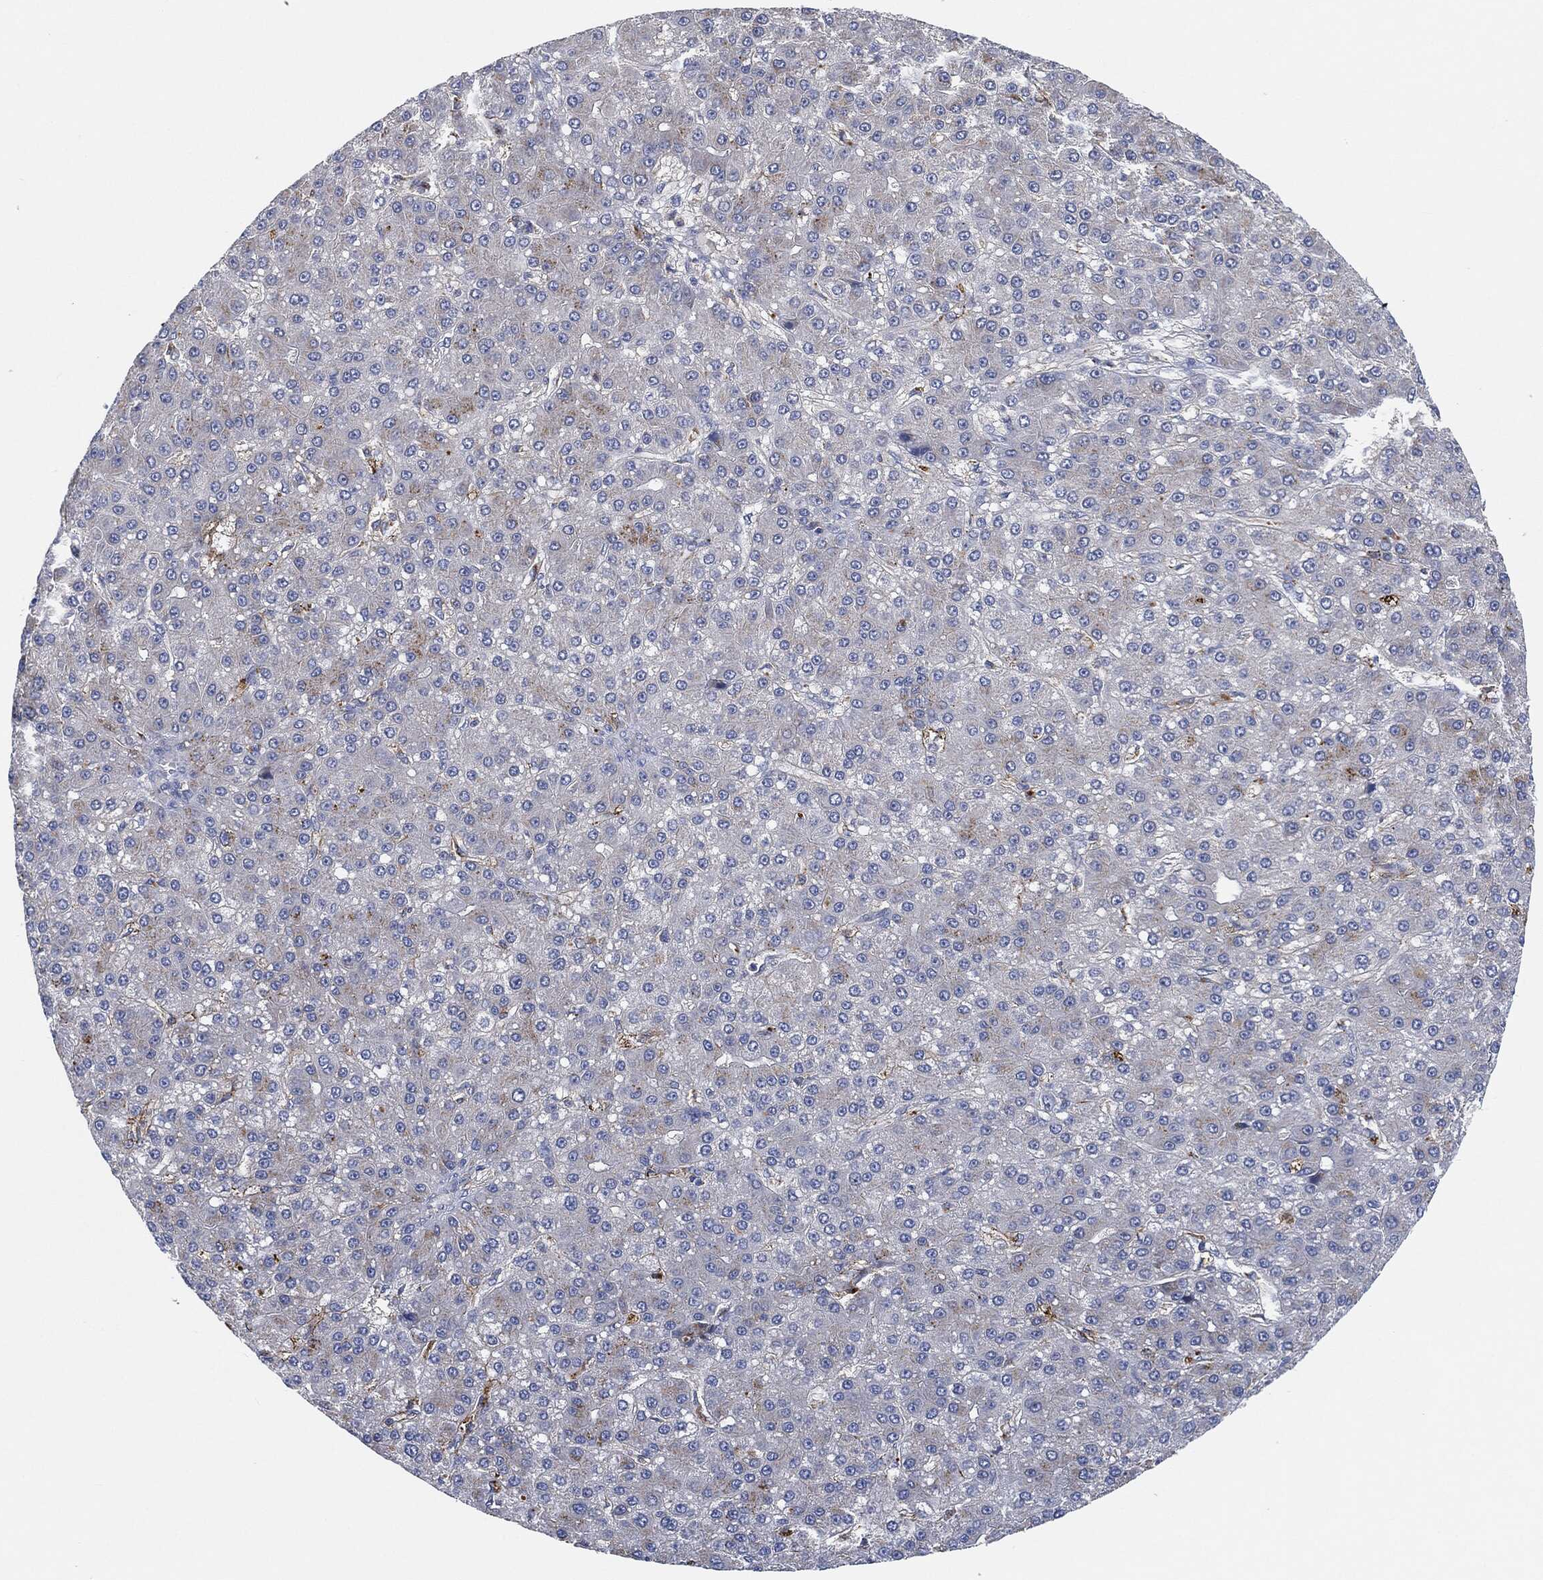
{"staining": {"intensity": "moderate", "quantity": "<25%", "location": "cytoplasmic/membranous"}, "tissue": "liver cancer", "cell_type": "Tumor cells", "image_type": "cancer", "snomed": [{"axis": "morphology", "description": "Carcinoma, Hepatocellular, NOS"}, {"axis": "topography", "description": "Liver"}], "caption": "Protein expression analysis of liver cancer displays moderate cytoplasmic/membranous staining in approximately <25% of tumor cells. The staining is performed using DAB brown chromogen to label protein expression. The nuclei are counter-stained blue using hematoxylin.", "gene": "VSIG4", "patient": {"sex": "male", "age": 67}}